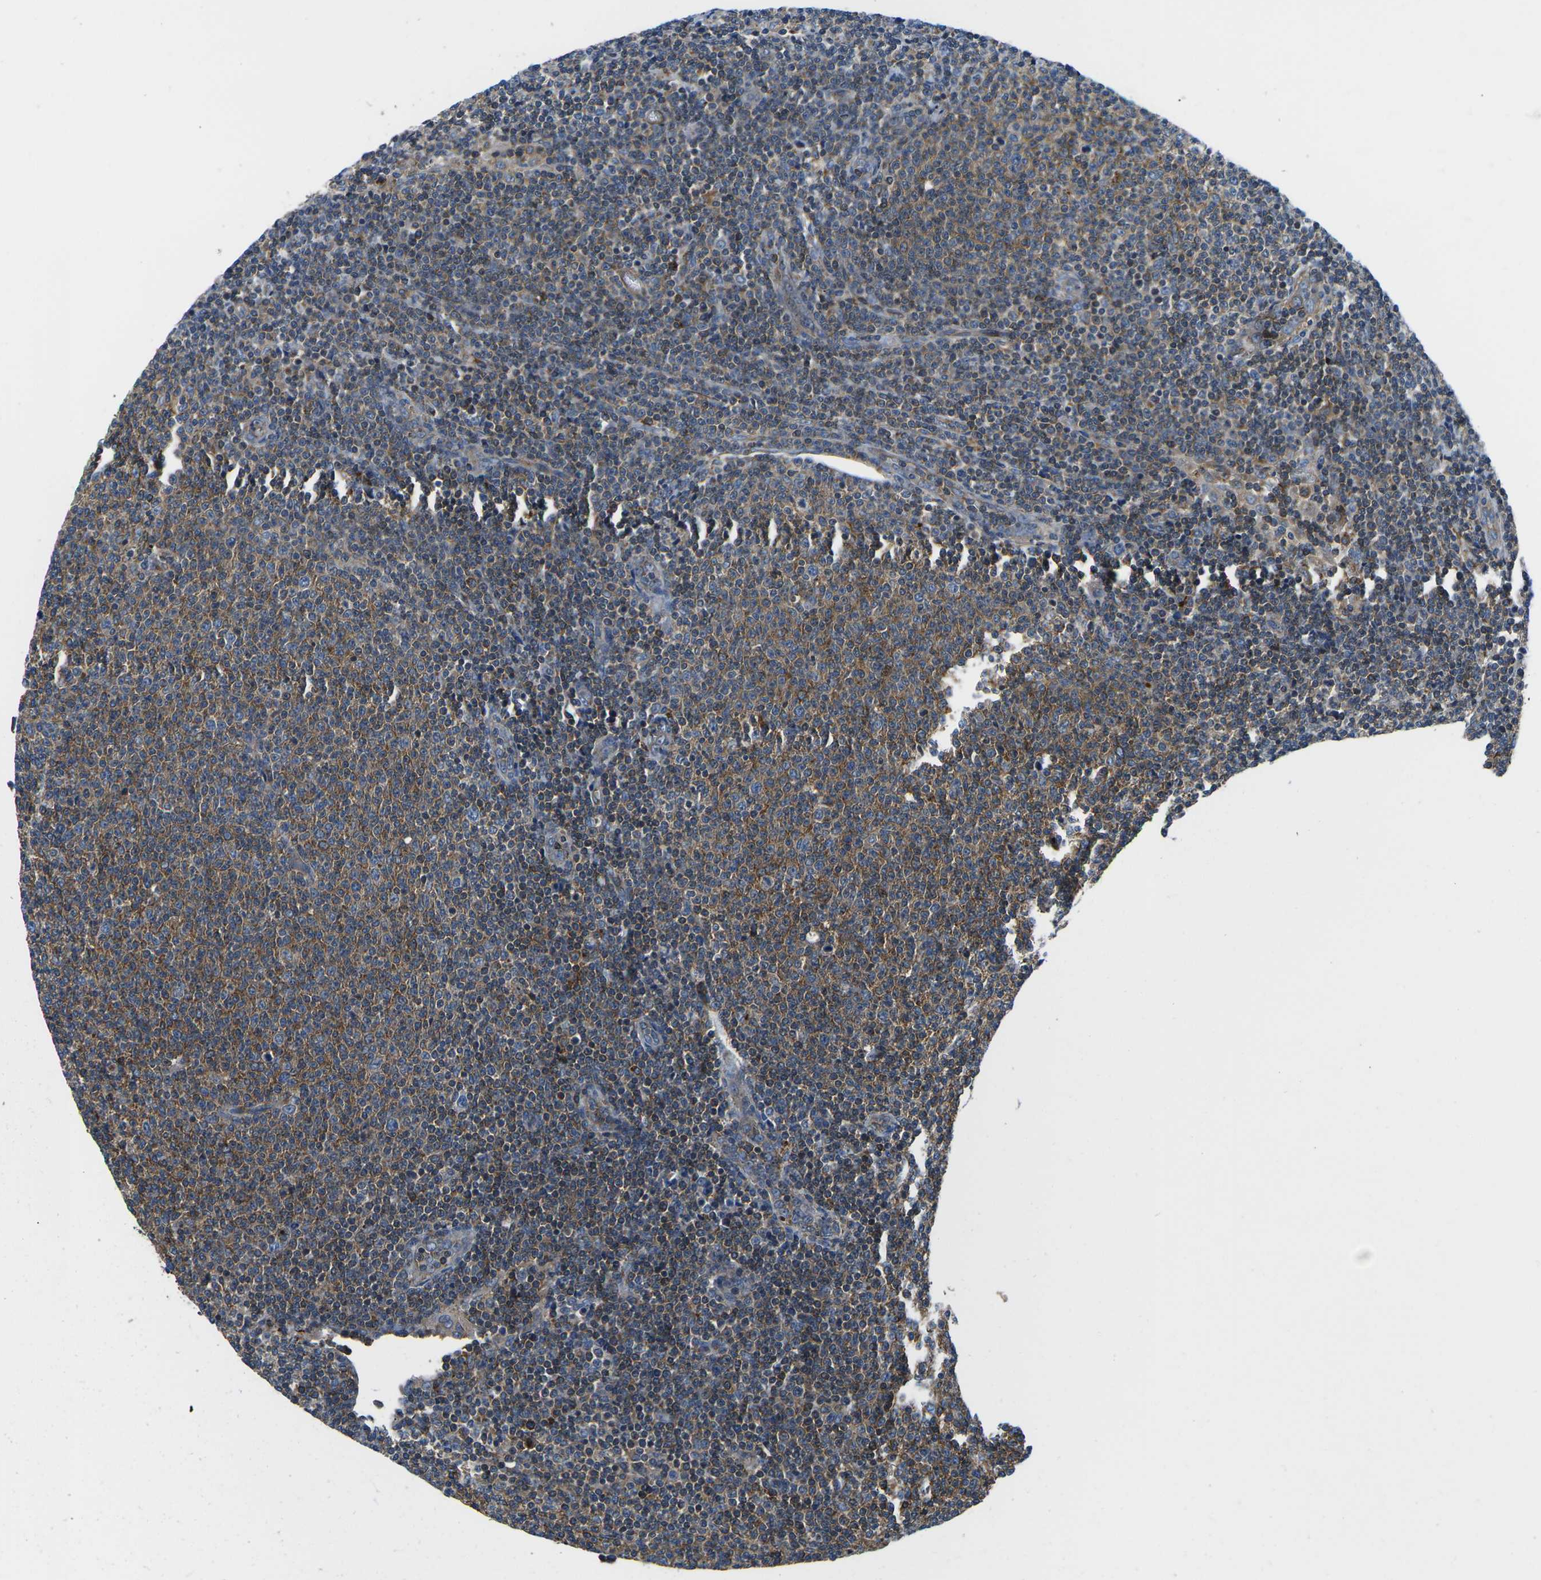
{"staining": {"intensity": "moderate", "quantity": "25%-75%", "location": "cytoplasmic/membranous"}, "tissue": "lymphoma", "cell_type": "Tumor cells", "image_type": "cancer", "snomed": [{"axis": "morphology", "description": "Malignant lymphoma, non-Hodgkin's type, Low grade"}, {"axis": "topography", "description": "Lymph node"}], "caption": "A micrograph of low-grade malignant lymphoma, non-Hodgkin's type stained for a protein shows moderate cytoplasmic/membranous brown staining in tumor cells.", "gene": "KCNJ15", "patient": {"sex": "male", "age": 66}}